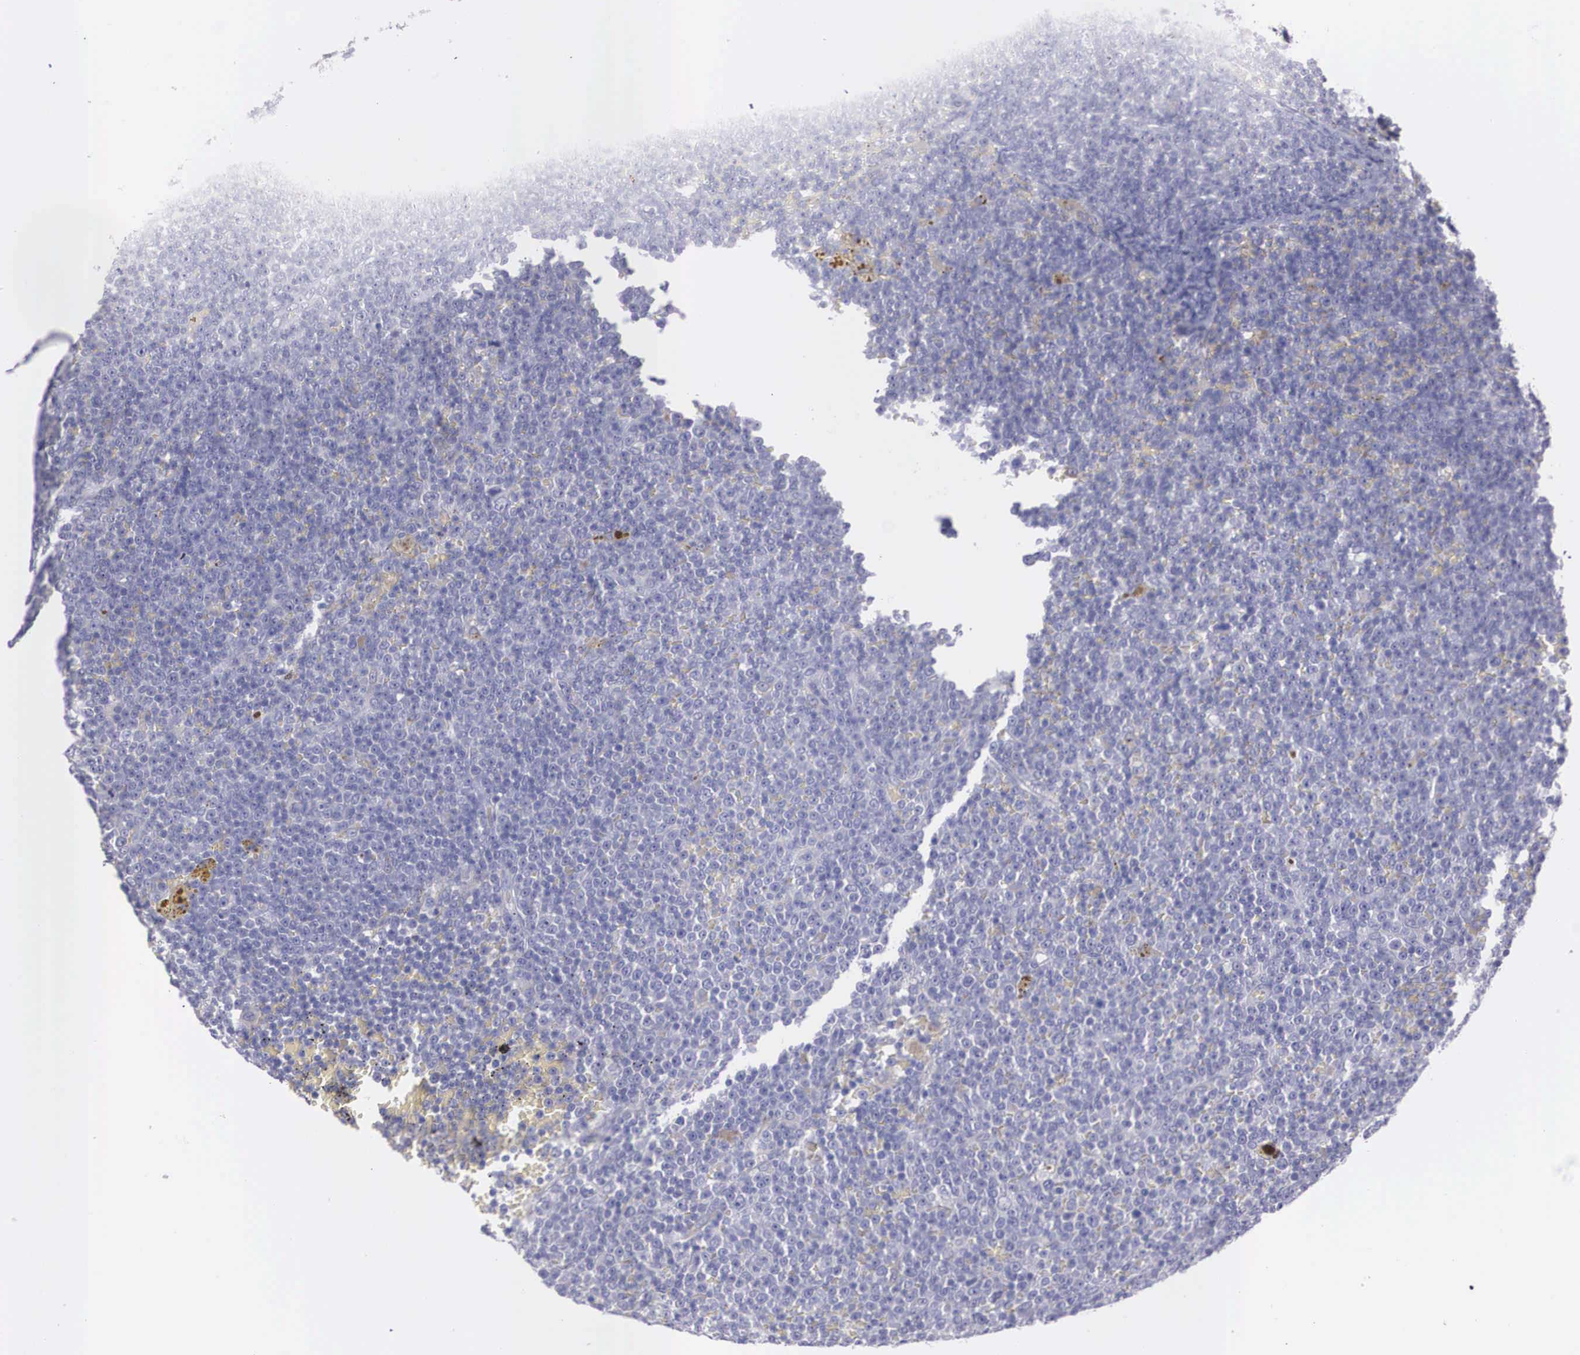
{"staining": {"intensity": "negative", "quantity": "none", "location": "none"}, "tissue": "lymphoma", "cell_type": "Tumor cells", "image_type": "cancer", "snomed": [{"axis": "morphology", "description": "Malignant lymphoma, non-Hodgkin's type, Low grade"}, {"axis": "topography", "description": "Lymph node"}], "caption": "IHC photomicrograph of neoplastic tissue: human lymphoma stained with DAB (3,3'-diaminobenzidine) exhibits no significant protein positivity in tumor cells. Nuclei are stained in blue.", "gene": "REPS2", "patient": {"sex": "male", "age": 50}}